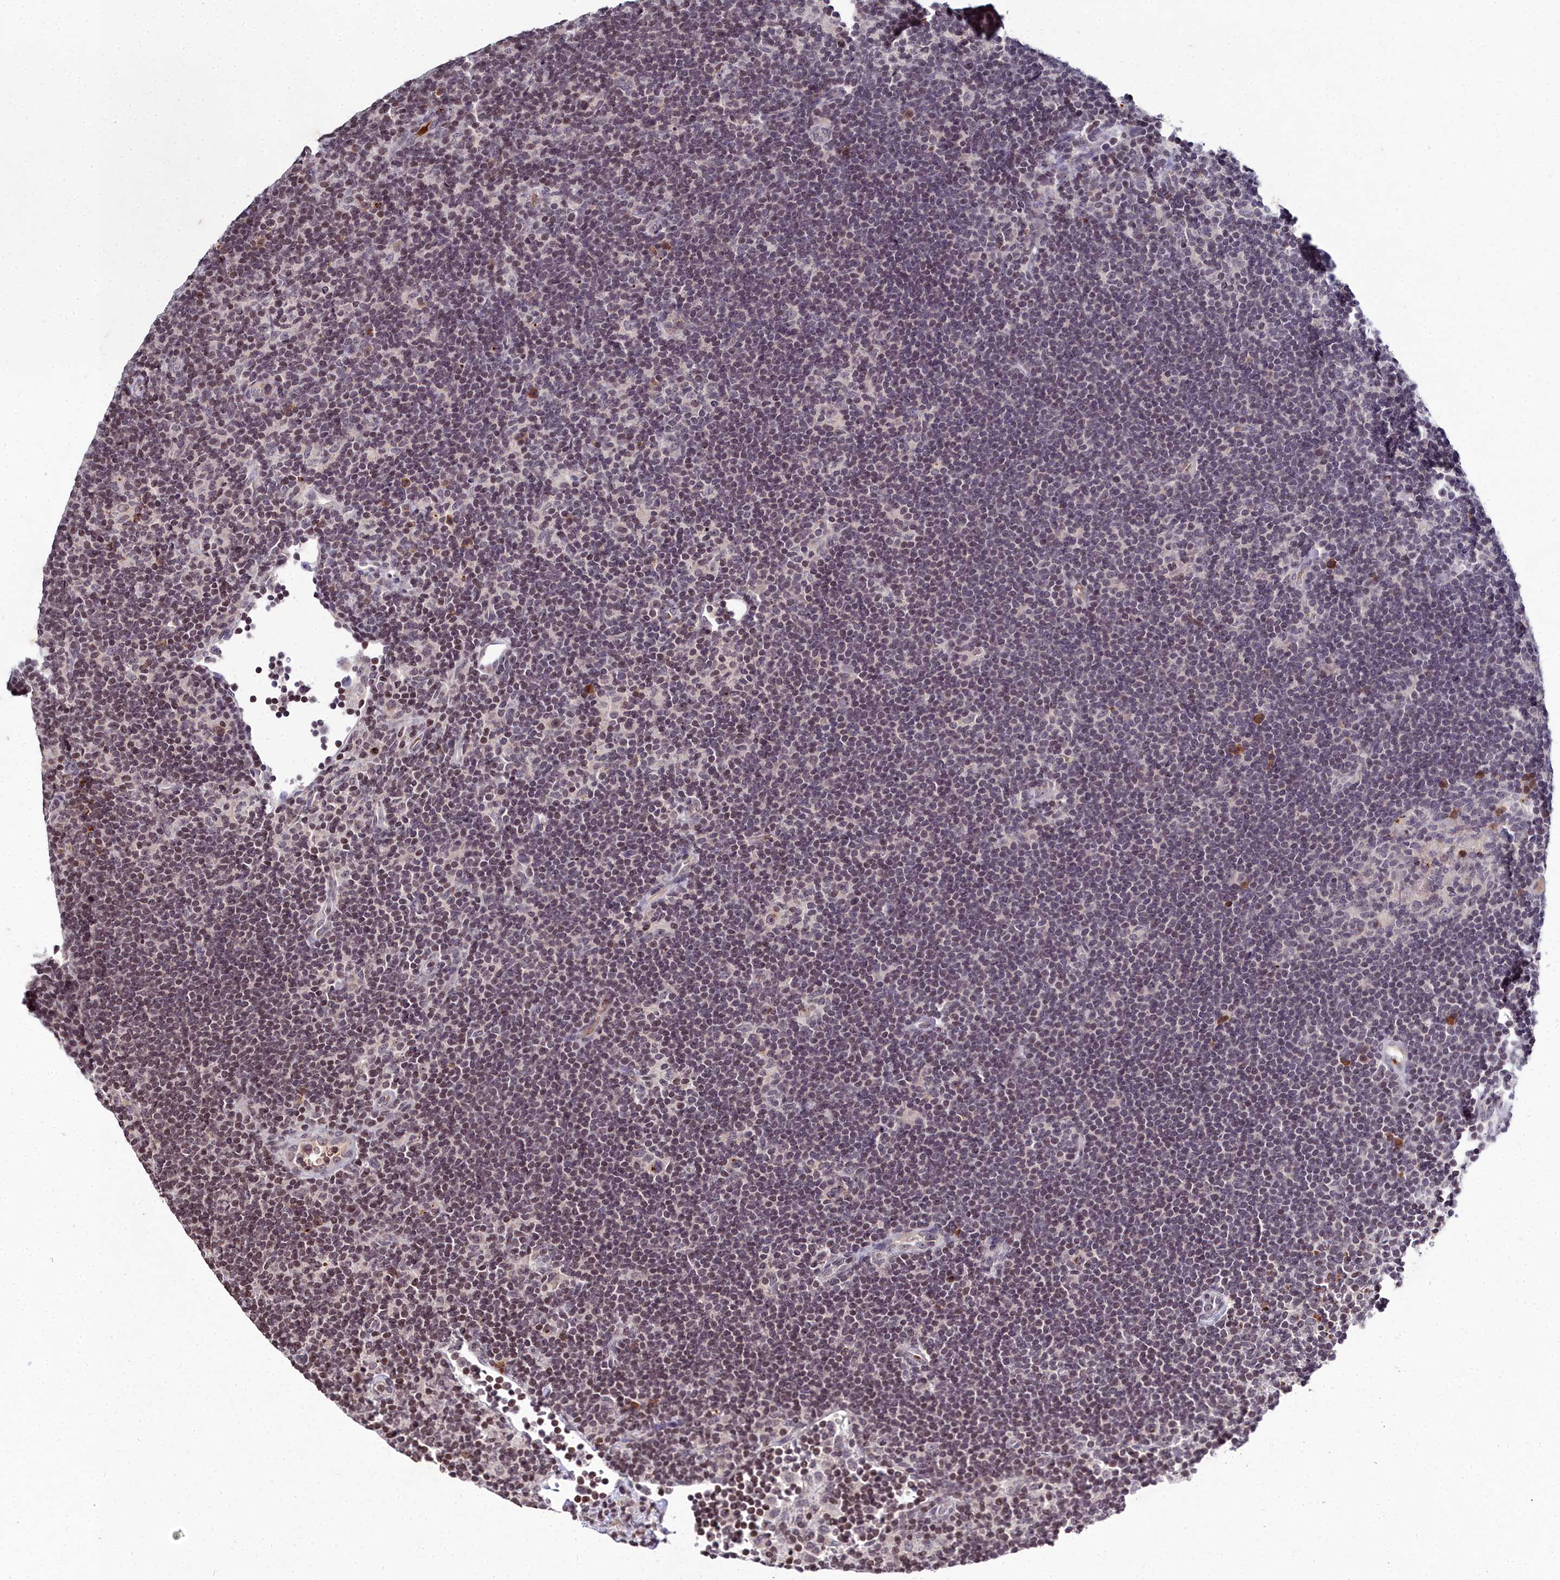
{"staining": {"intensity": "negative", "quantity": "none", "location": "none"}, "tissue": "lymphoma", "cell_type": "Tumor cells", "image_type": "cancer", "snomed": [{"axis": "morphology", "description": "Hodgkin's disease, NOS"}, {"axis": "topography", "description": "Lymph node"}], "caption": "Tumor cells show no significant expression in Hodgkin's disease. Brightfield microscopy of immunohistochemistry stained with DAB (brown) and hematoxylin (blue), captured at high magnification.", "gene": "FZD4", "patient": {"sex": "female", "age": 57}}